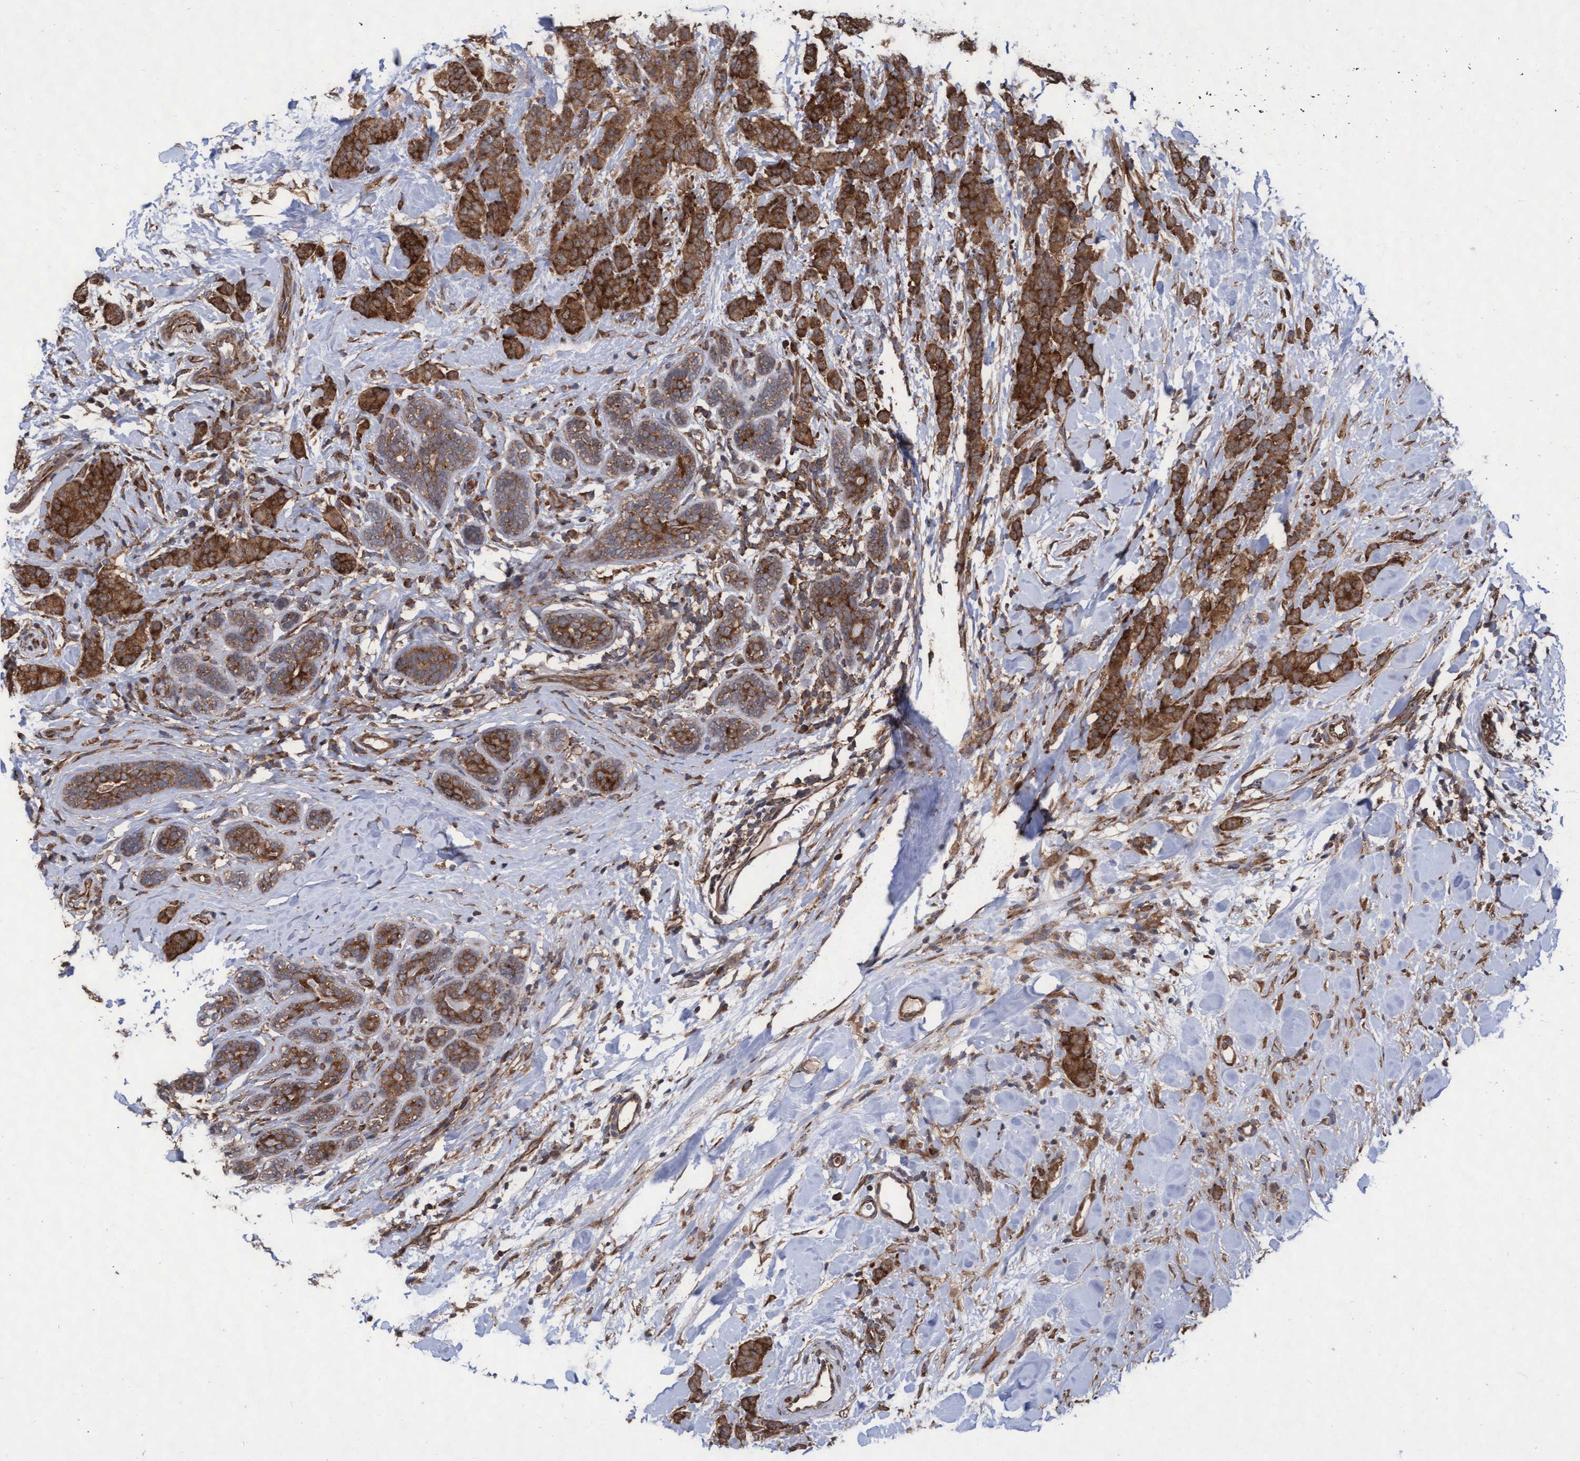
{"staining": {"intensity": "strong", "quantity": ">75%", "location": "cytoplasmic/membranous"}, "tissue": "breast cancer", "cell_type": "Tumor cells", "image_type": "cancer", "snomed": [{"axis": "morphology", "description": "Normal tissue, NOS"}, {"axis": "morphology", "description": "Duct carcinoma"}, {"axis": "topography", "description": "Breast"}], "caption": "This histopathology image shows IHC staining of infiltrating ductal carcinoma (breast), with high strong cytoplasmic/membranous expression in about >75% of tumor cells.", "gene": "ABCF2", "patient": {"sex": "female", "age": 40}}